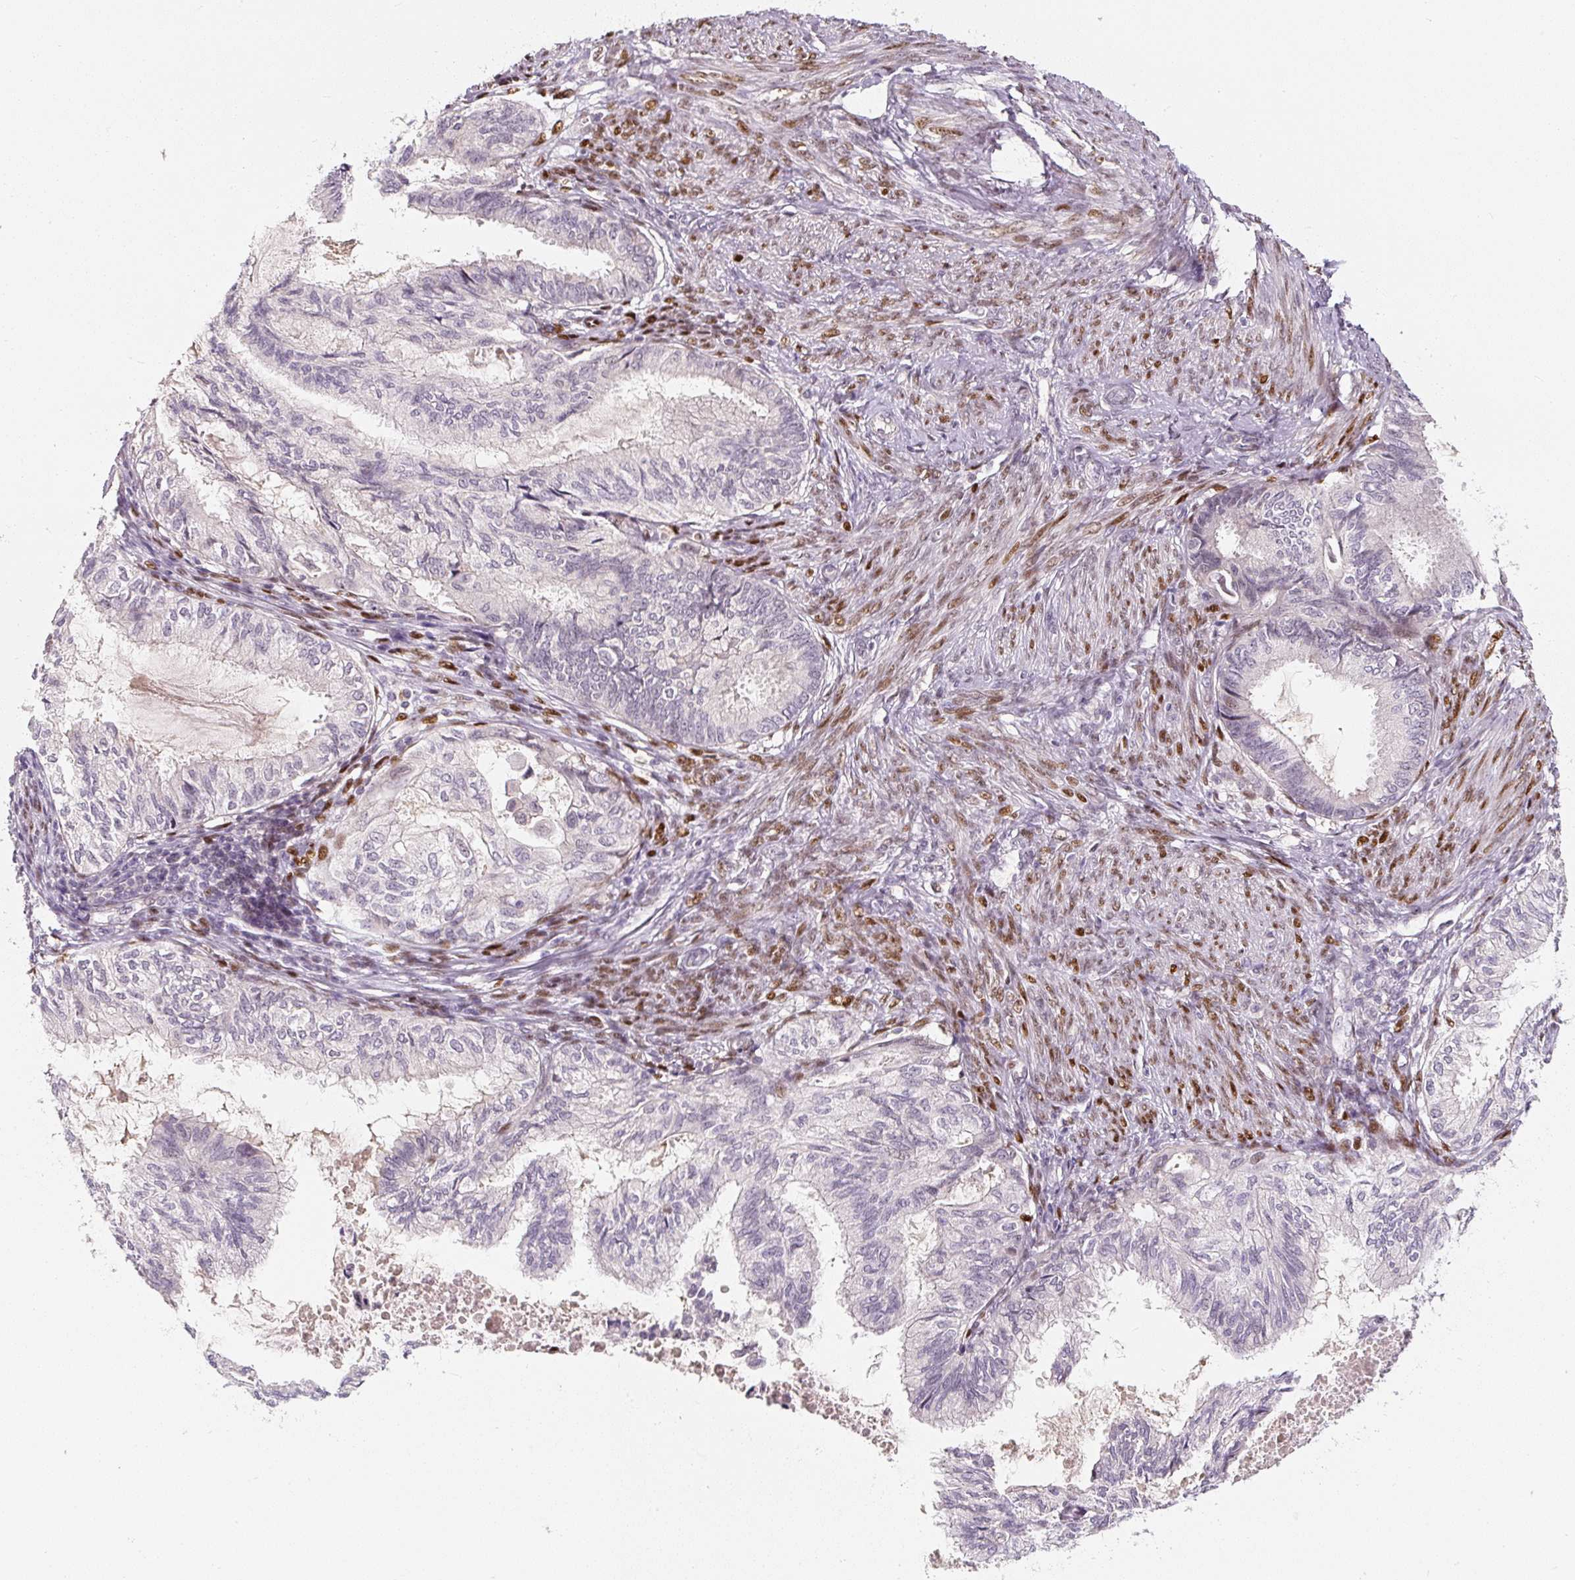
{"staining": {"intensity": "negative", "quantity": "none", "location": "none"}, "tissue": "cervical cancer", "cell_type": "Tumor cells", "image_type": "cancer", "snomed": [{"axis": "morphology", "description": "Normal tissue, NOS"}, {"axis": "morphology", "description": "Adenocarcinoma, NOS"}, {"axis": "topography", "description": "Cervix"}, {"axis": "topography", "description": "Endometrium"}], "caption": "Human cervical cancer (adenocarcinoma) stained for a protein using IHC demonstrates no positivity in tumor cells.", "gene": "PWWP3B", "patient": {"sex": "female", "age": 86}}